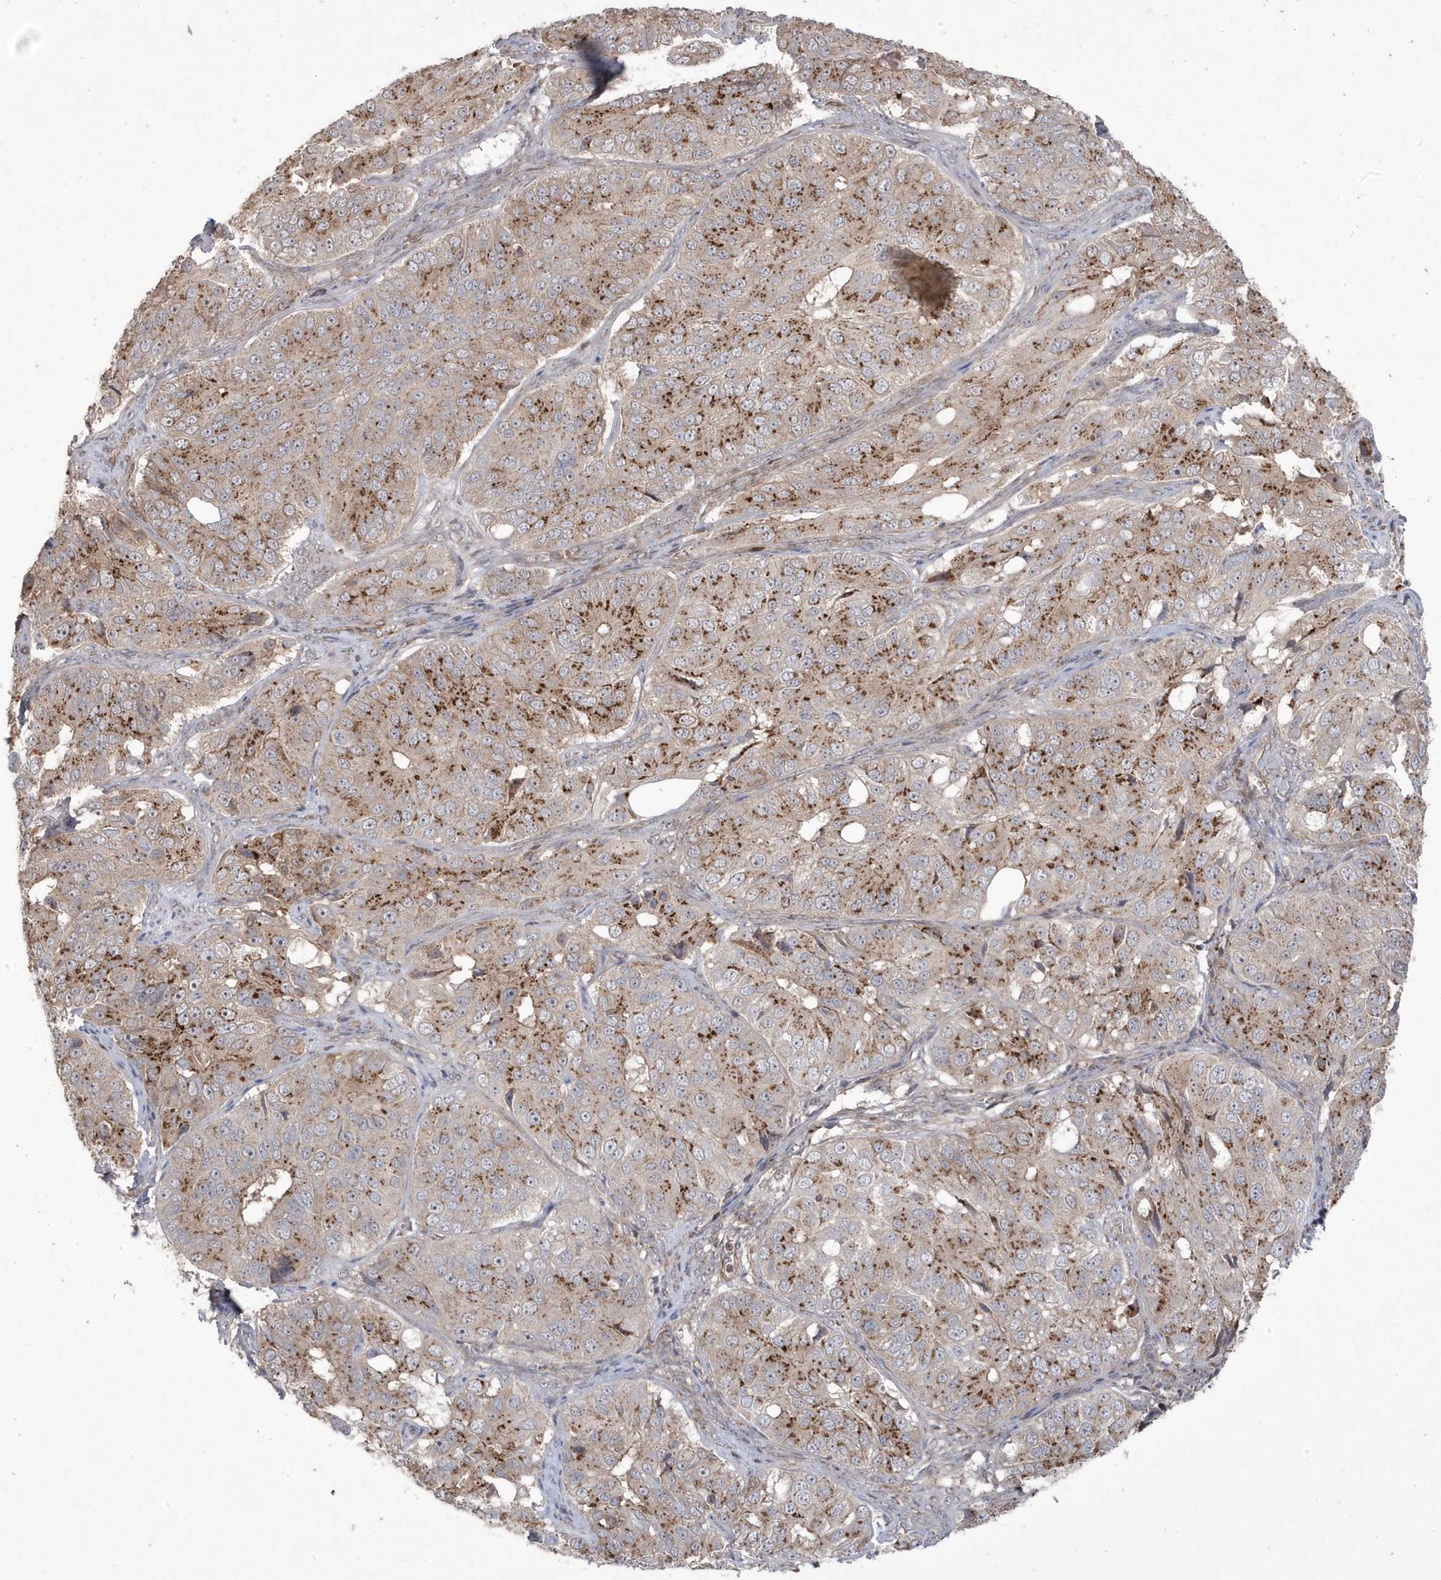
{"staining": {"intensity": "strong", "quantity": "25%-75%", "location": "cytoplasmic/membranous"}, "tissue": "ovarian cancer", "cell_type": "Tumor cells", "image_type": "cancer", "snomed": [{"axis": "morphology", "description": "Carcinoma, endometroid"}, {"axis": "topography", "description": "Ovary"}], "caption": "A high amount of strong cytoplasmic/membranous positivity is seen in about 25%-75% of tumor cells in ovarian endometroid carcinoma tissue.", "gene": "CETN3", "patient": {"sex": "female", "age": 51}}